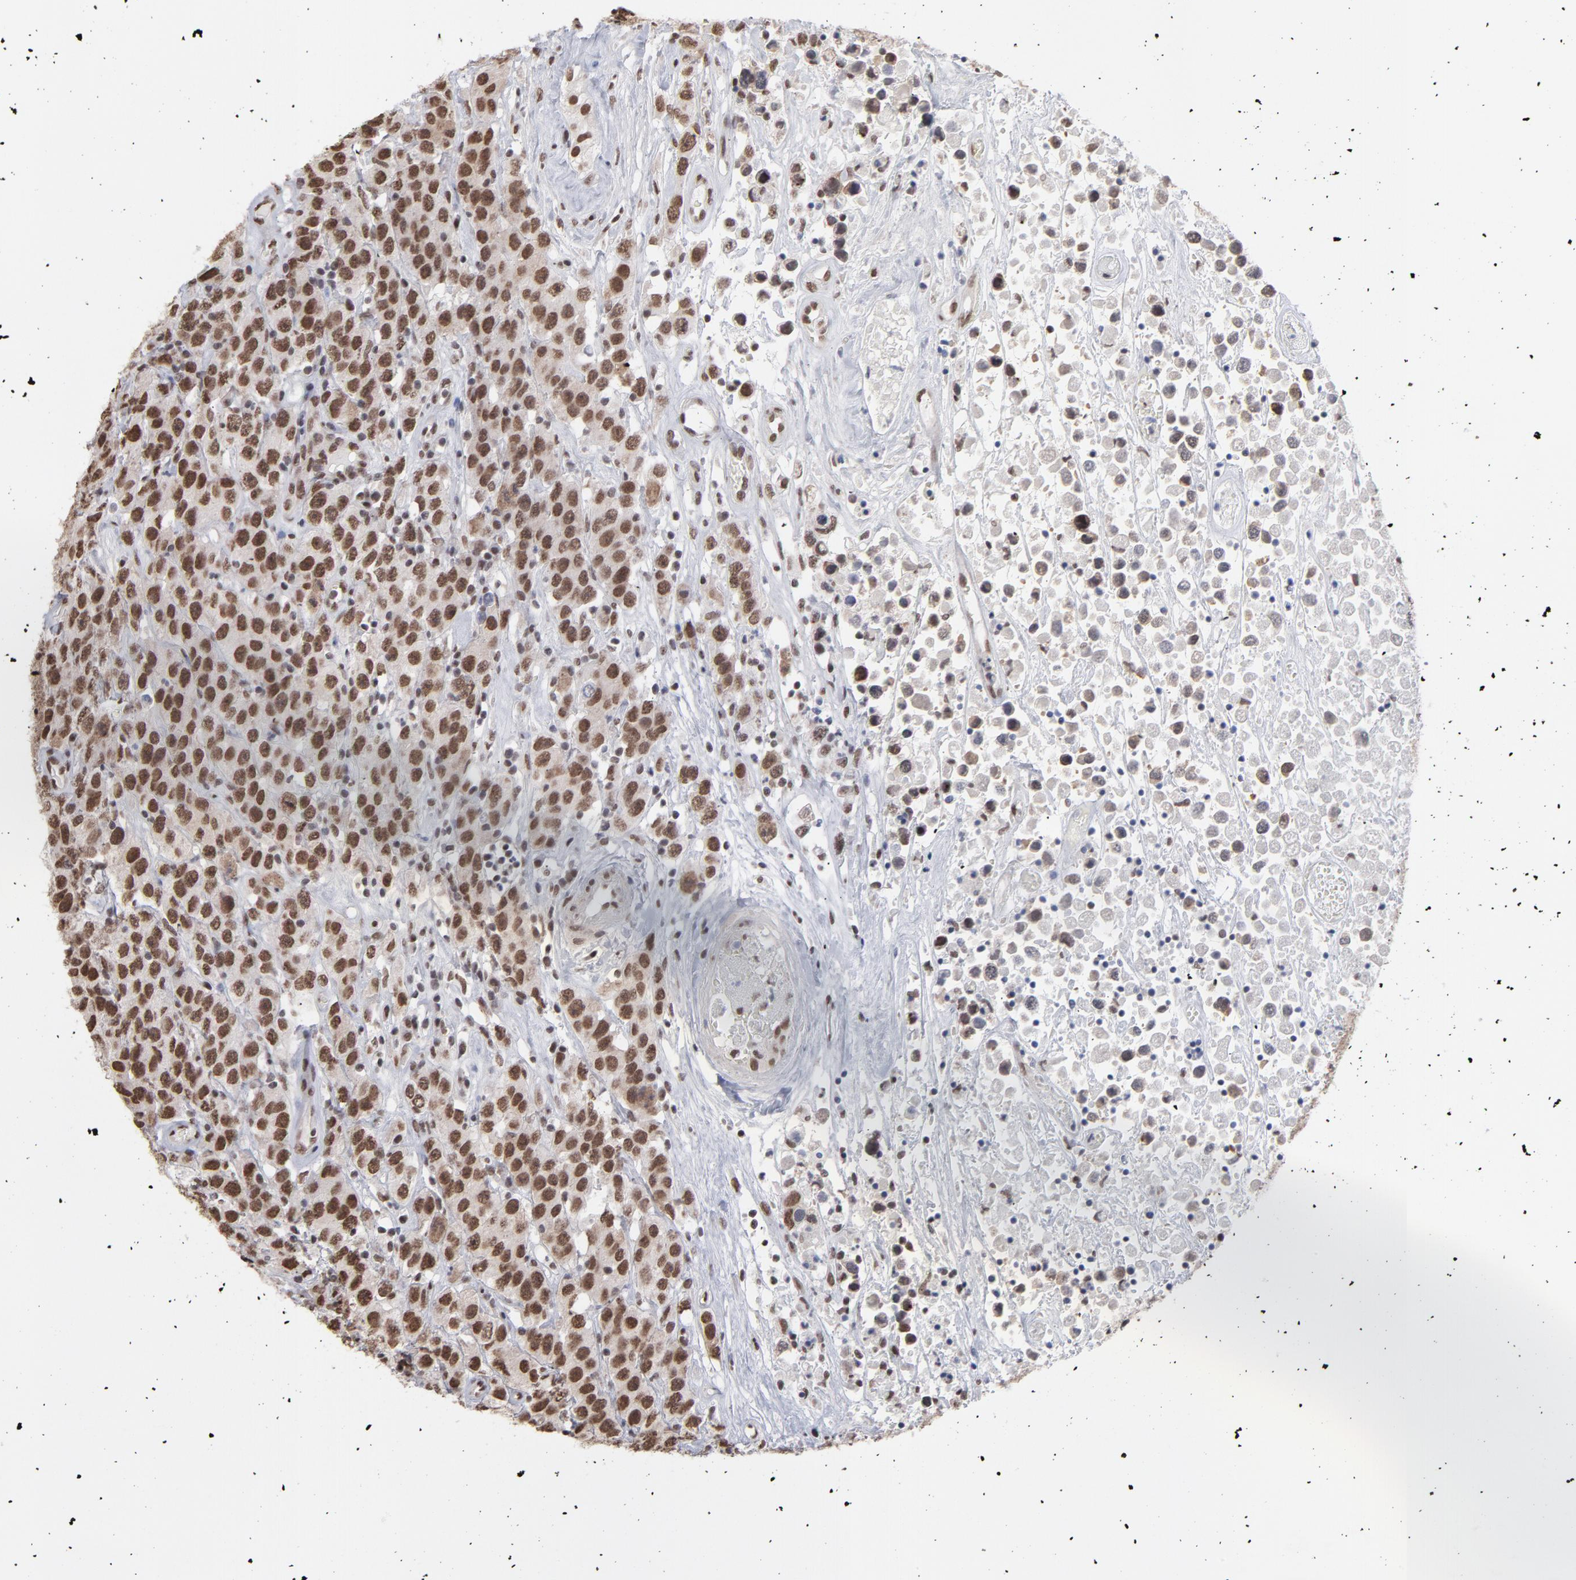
{"staining": {"intensity": "strong", "quantity": ">75%", "location": "cytoplasmic/membranous,nuclear"}, "tissue": "testis cancer", "cell_type": "Tumor cells", "image_type": "cancer", "snomed": [{"axis": "morphology", "description": "Seminoma, NOS"}, {"axis": "topography", "description": "Testis"}], "caption": "High-power microscopy captured an IHC histopathology image of testis cancer (seminoma), revealing strong cytoplasmic/membranous and nuclear expression in approximately >75% of tumor cells.", "gene": "ZNF3", "patient": {"sex": "male", "age": 52}}